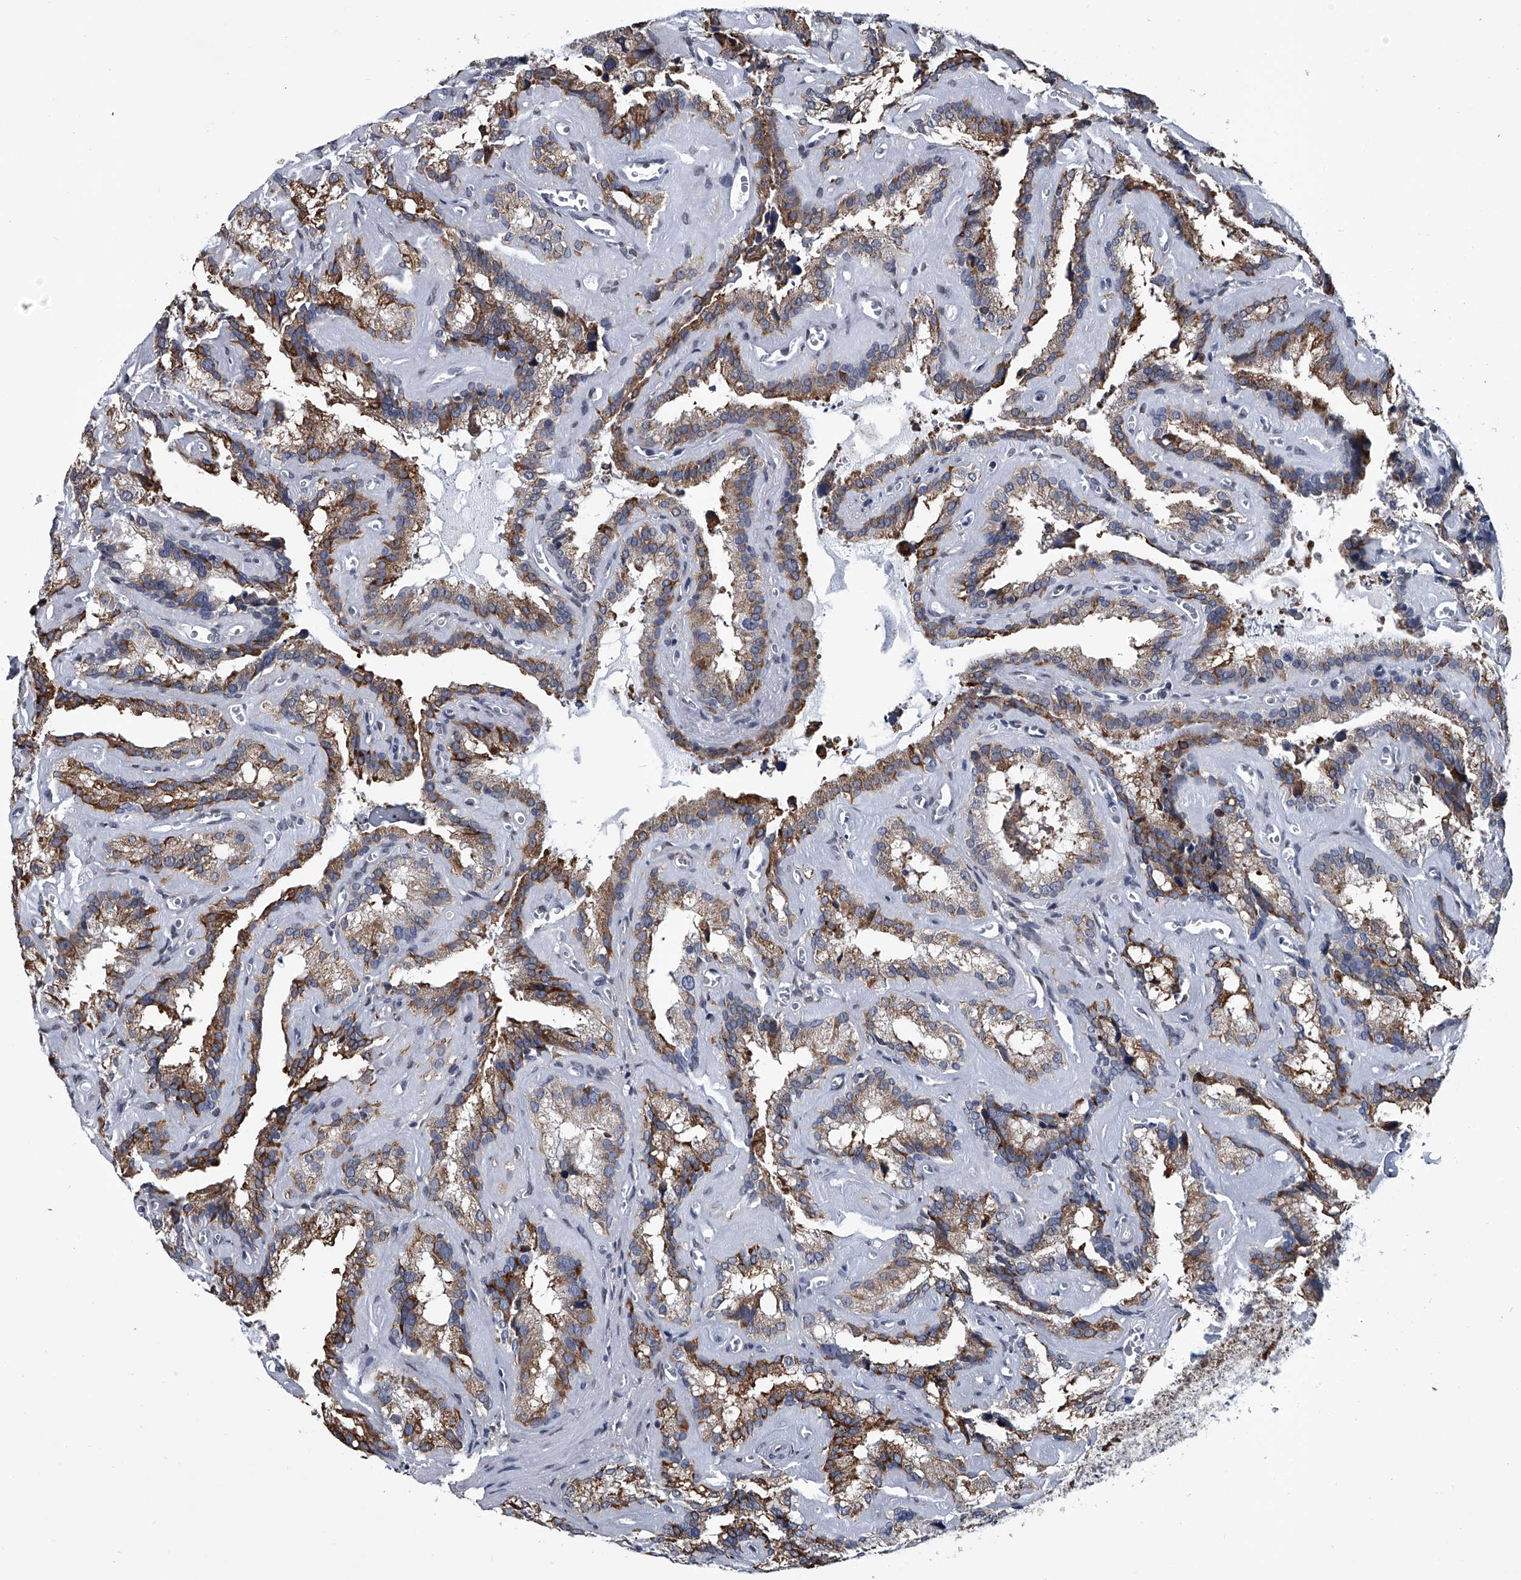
{"staining": {"intensity": "moderate", "quantity": ">75%", "location": "cytoplasmic/membranous"}, "tissue": "seminal vesicle", "cell_type": "Glandular cells", "image_type": "normal", "snomed": [{"axis": "morphology", "description": "Normal tissue, NOS"}, {"axis": "topography", "description": "Prostate"}, {"axis": "topography", "description": "Seminal veicle"}], "caption": "Protein staining reveals moderate cytoplasmic/membranous expression in about >75% of glandular cells in benign seminal vesicle.", "gene": "PPP2R5D", "patient": {"sex": "male", "age": 59}}